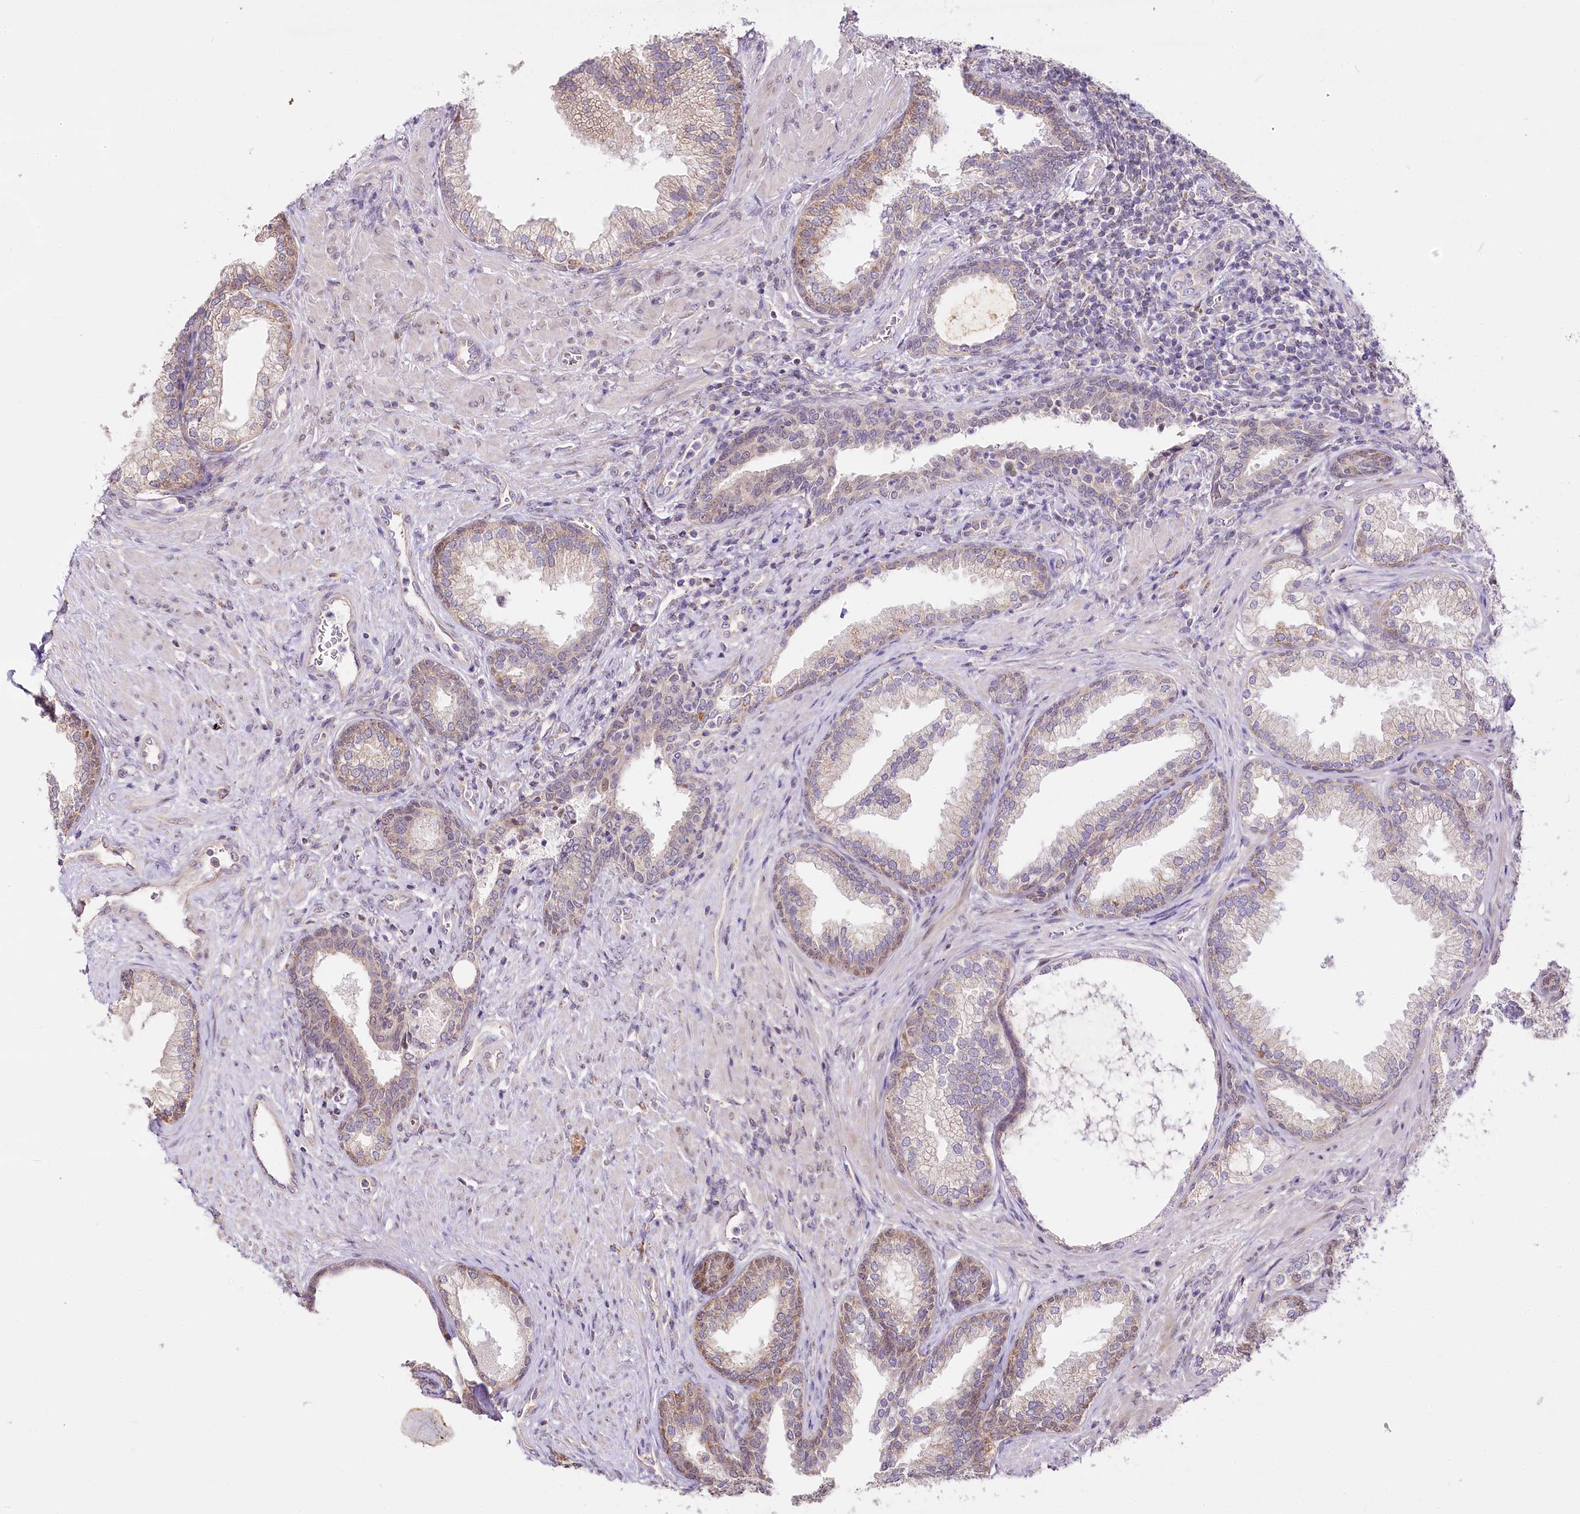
{"staining": {"intensity": "moderate", "quantity": "<25%", "location": "cytoplasmic/membranous"}, "tissue": "prostate", "cell_type": "Glandular cells", "image_type": "normal", "snomed": [{"axis": "morphology", "description": "Normal tissue, NOS"}, {"axis": "topography", "description": "Prostate"}], "caption": "Immunohistochemistry (IHC) (DAB) staining of benign human prostate displays moderate cytoplasmic/membranous protein expression in approximately <25% of glandular cells.", "gene": "ZNF226", "patient": {"sex": "male", "age": 76}}